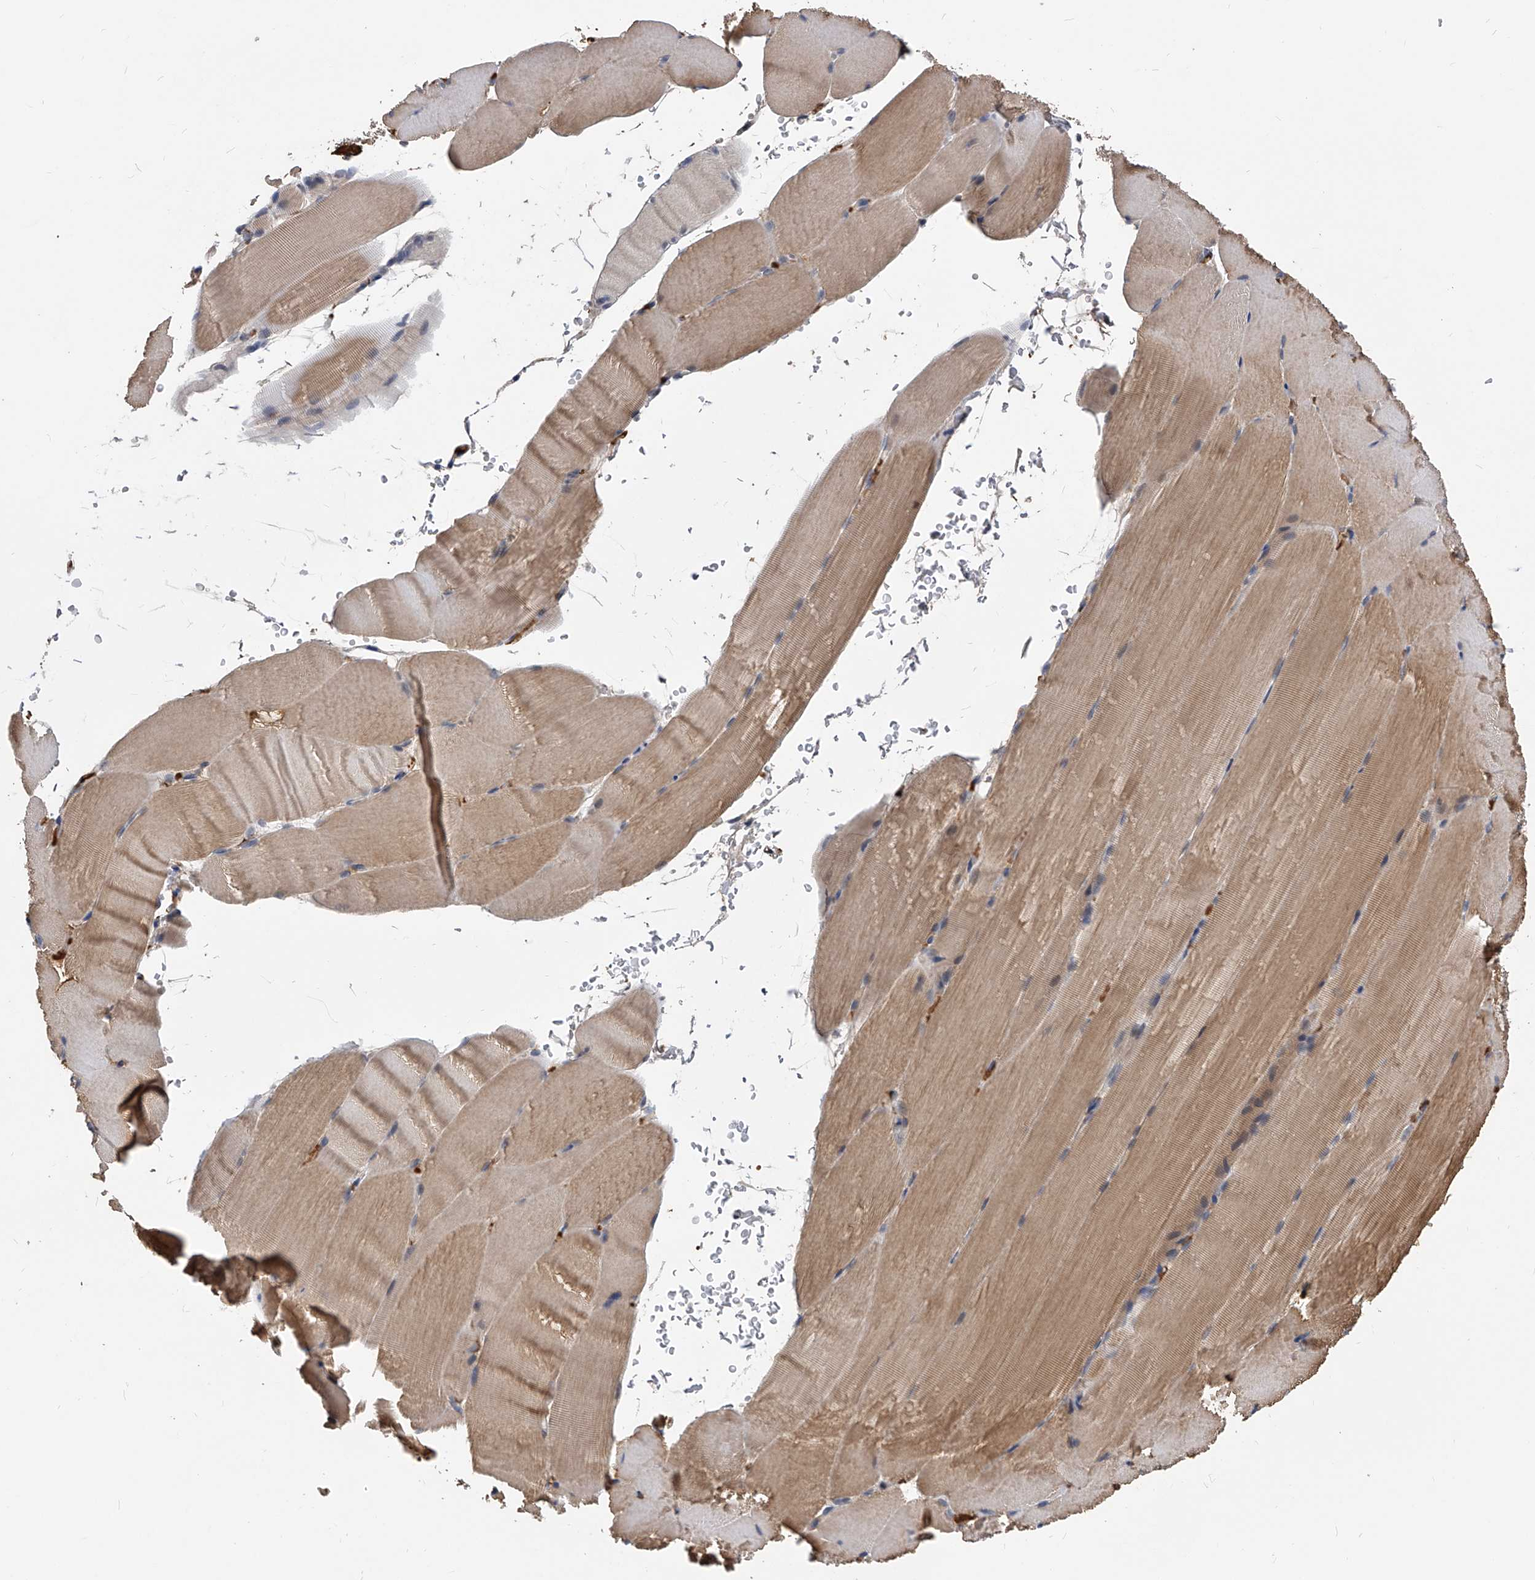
{"staining": {"intensity": "moderate", "quantity": "25%-75%", "location": "cytoplasmic/membranous"}, "tissue": "skeletal muscle", "cell_type": "Myocytes", "image_type": "normal", "snomed": [{"axis": "morphology", "description": "Normal tissue, NOS"}, {"axis": "topography", "description": "Skeletal muscle"}, {"axis": "topography", "description": "Parathyroid gland"}], "caption": "Immunohistochemical staining of normal human skeletal muscle demonstrates moderate cytoplasmic/membranous protein positivity in about 25%-75% of myocytes. (IHC, brightfield microscopy, high magnification).", "gene": "ZNF25", "patient": {"sex": "female", "age": 37}}